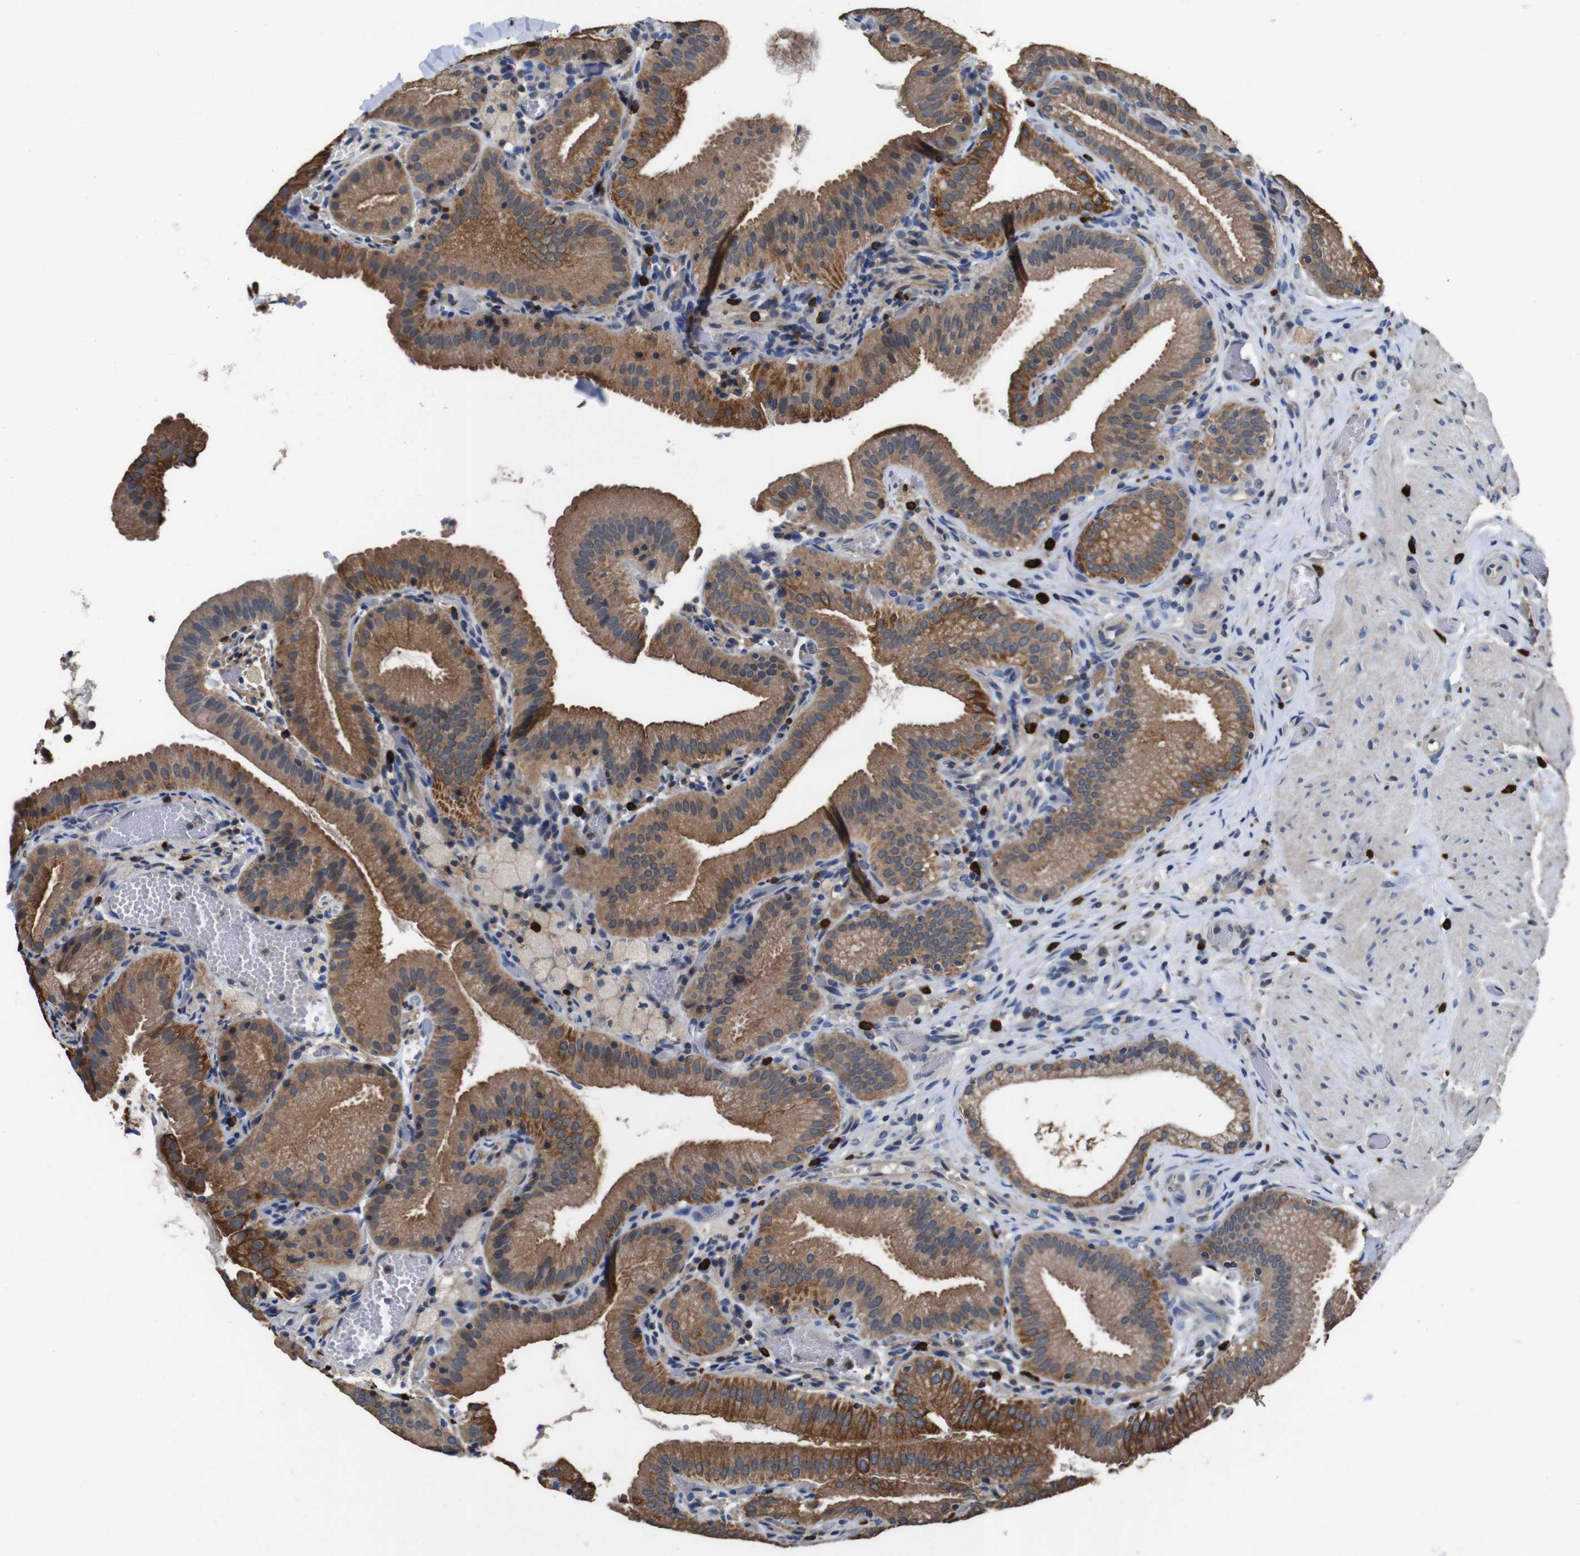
{"staining": {"intensity": "moderate", "quantity": ">75%", "location": "cytoplasmic/membranous"}, "tissue": "gallbladder", "cell_type": "Glandular cells", "image_type": "normal", "snomed": [{"axis": "morphology", "description": "Normal tissue, NOS"}, {"axis": "topography", "description": "Gallbladder"}], "caption": "Immunohistochemistry (IHC) micrograph of benign gallbladder: human gallbladder stained using IHC reveals medium levels of moderate protein expression localized specifically in the cytoplasmic/membranous of glandular cells, appearing as a cytoplasmic/membranous brown color.", "gene": "GLIPR1", "patient": {"sex": "male", "age": 54}}